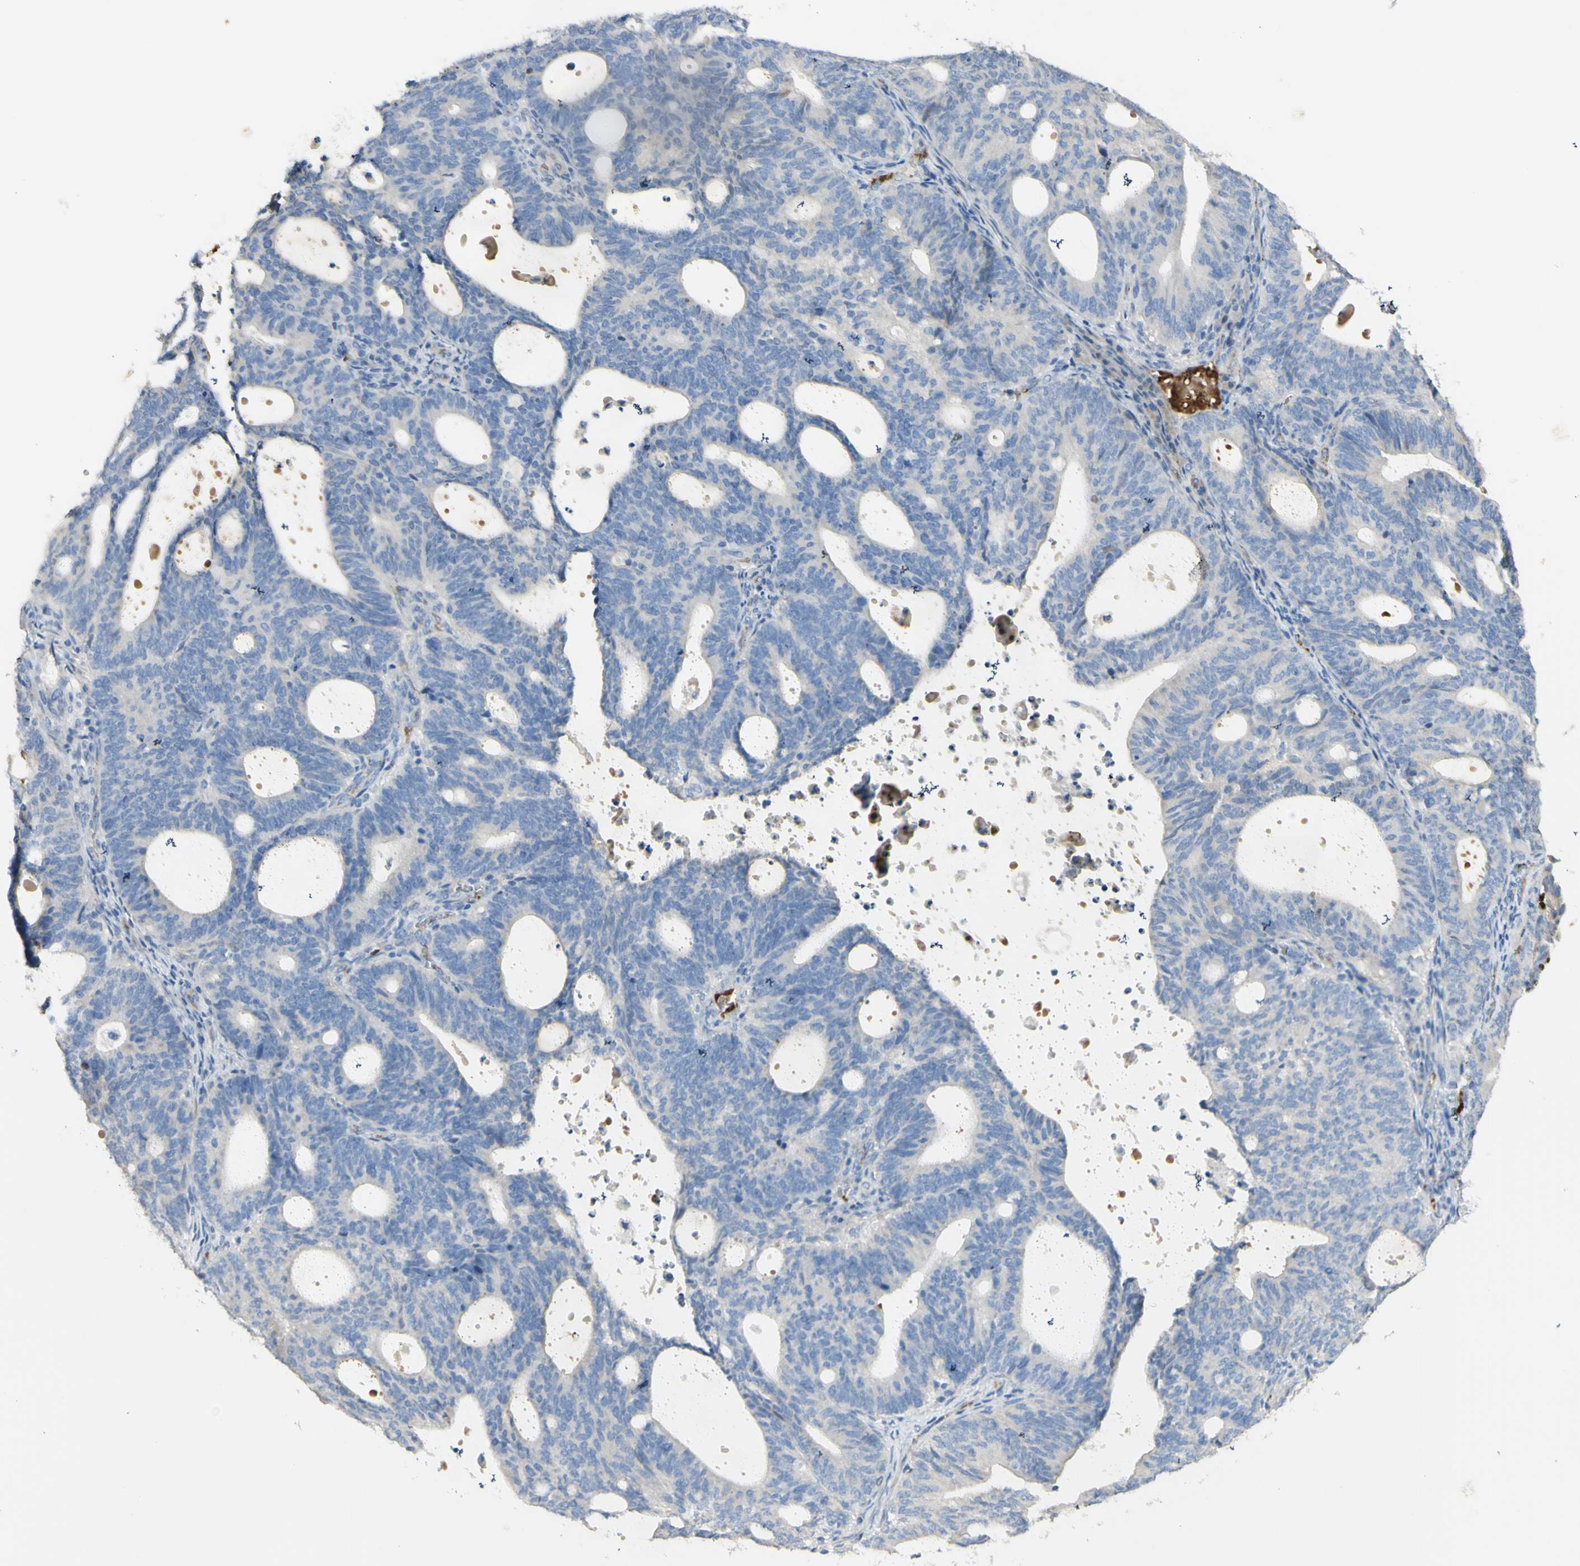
{"staining": {"intensity": "negative", "quantity": "none", "location": "none"}, "tissue": "endometrial cancer", "cell_type": "Tumor cells", "image_type": "cancer", "snomed": [{"axis": "morphology", "description": "Adenocarcinoma, NOS"}, {"axis": "topography", "description": "Uterus"}], "caption": "This is an immunohistochemistry (IHC) micrograph of human endometrial cancer. There is no staining in tumor cells.", "gene": "GAN", "patient": {"sex": "female", "age": 83}}